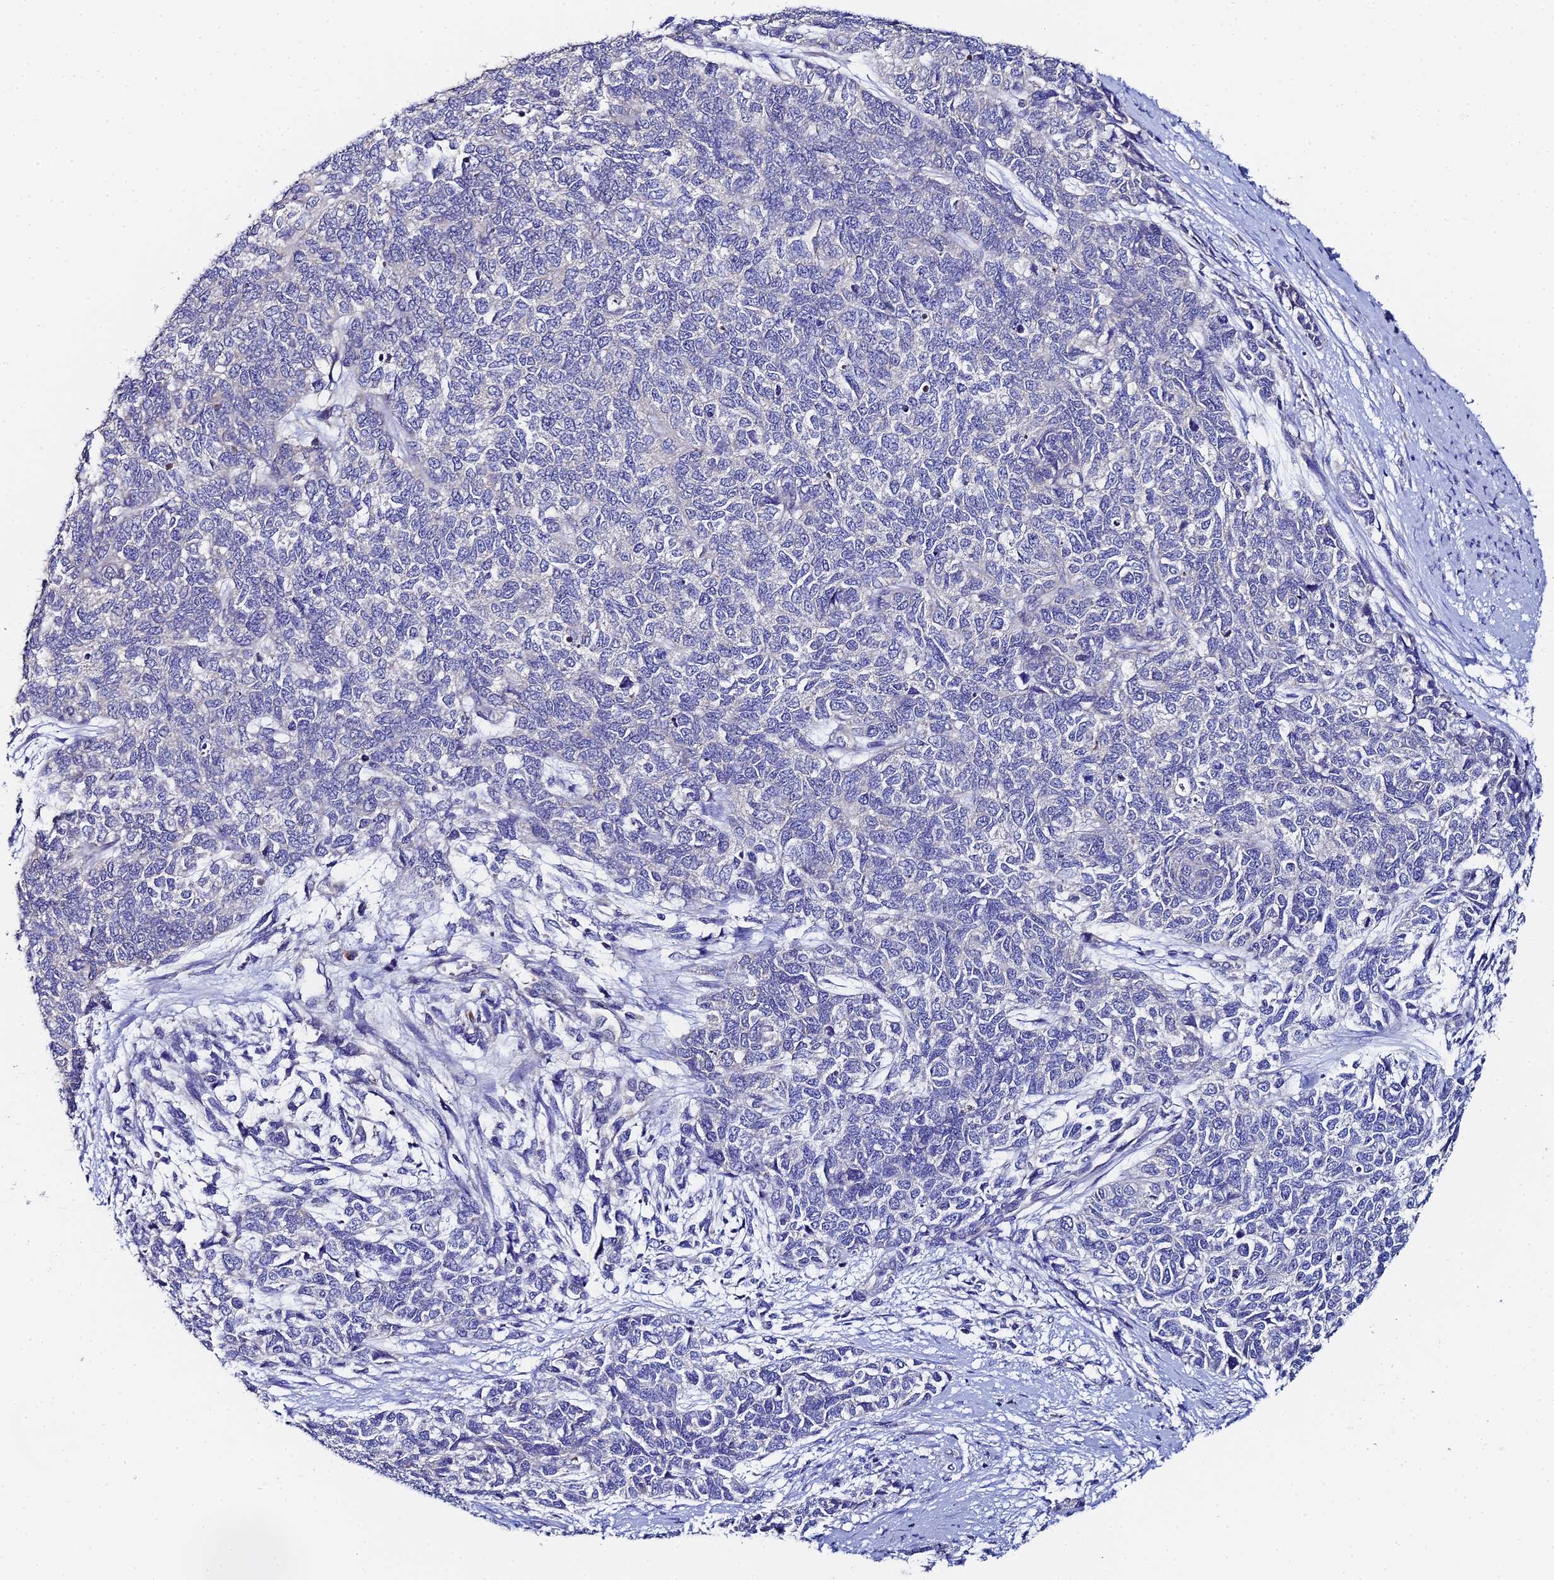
{"staining": {"intensity": "negative", "quantity": "none", "location": "none"}, "tissue": "cervical cancer", "cell_type": "Tumor cells", "image_type": "cancer", "snomed": [{"axis": "morphology", "description": "Squamous cell carcinoma, NOS"}, {"axis": "topography", "description": "Cervix"}], "caption": "Immunohistochemistry (IHC) micrograph of neoplastic tissue: squamous cell carcinoma (cervical) stained with DAB shows no significant protein expression in tumor cells. (IHC, brightfield microscopy, high magnification).", "gene": "UBE2L3", "patient": {"sex": "female", "age": 63}}